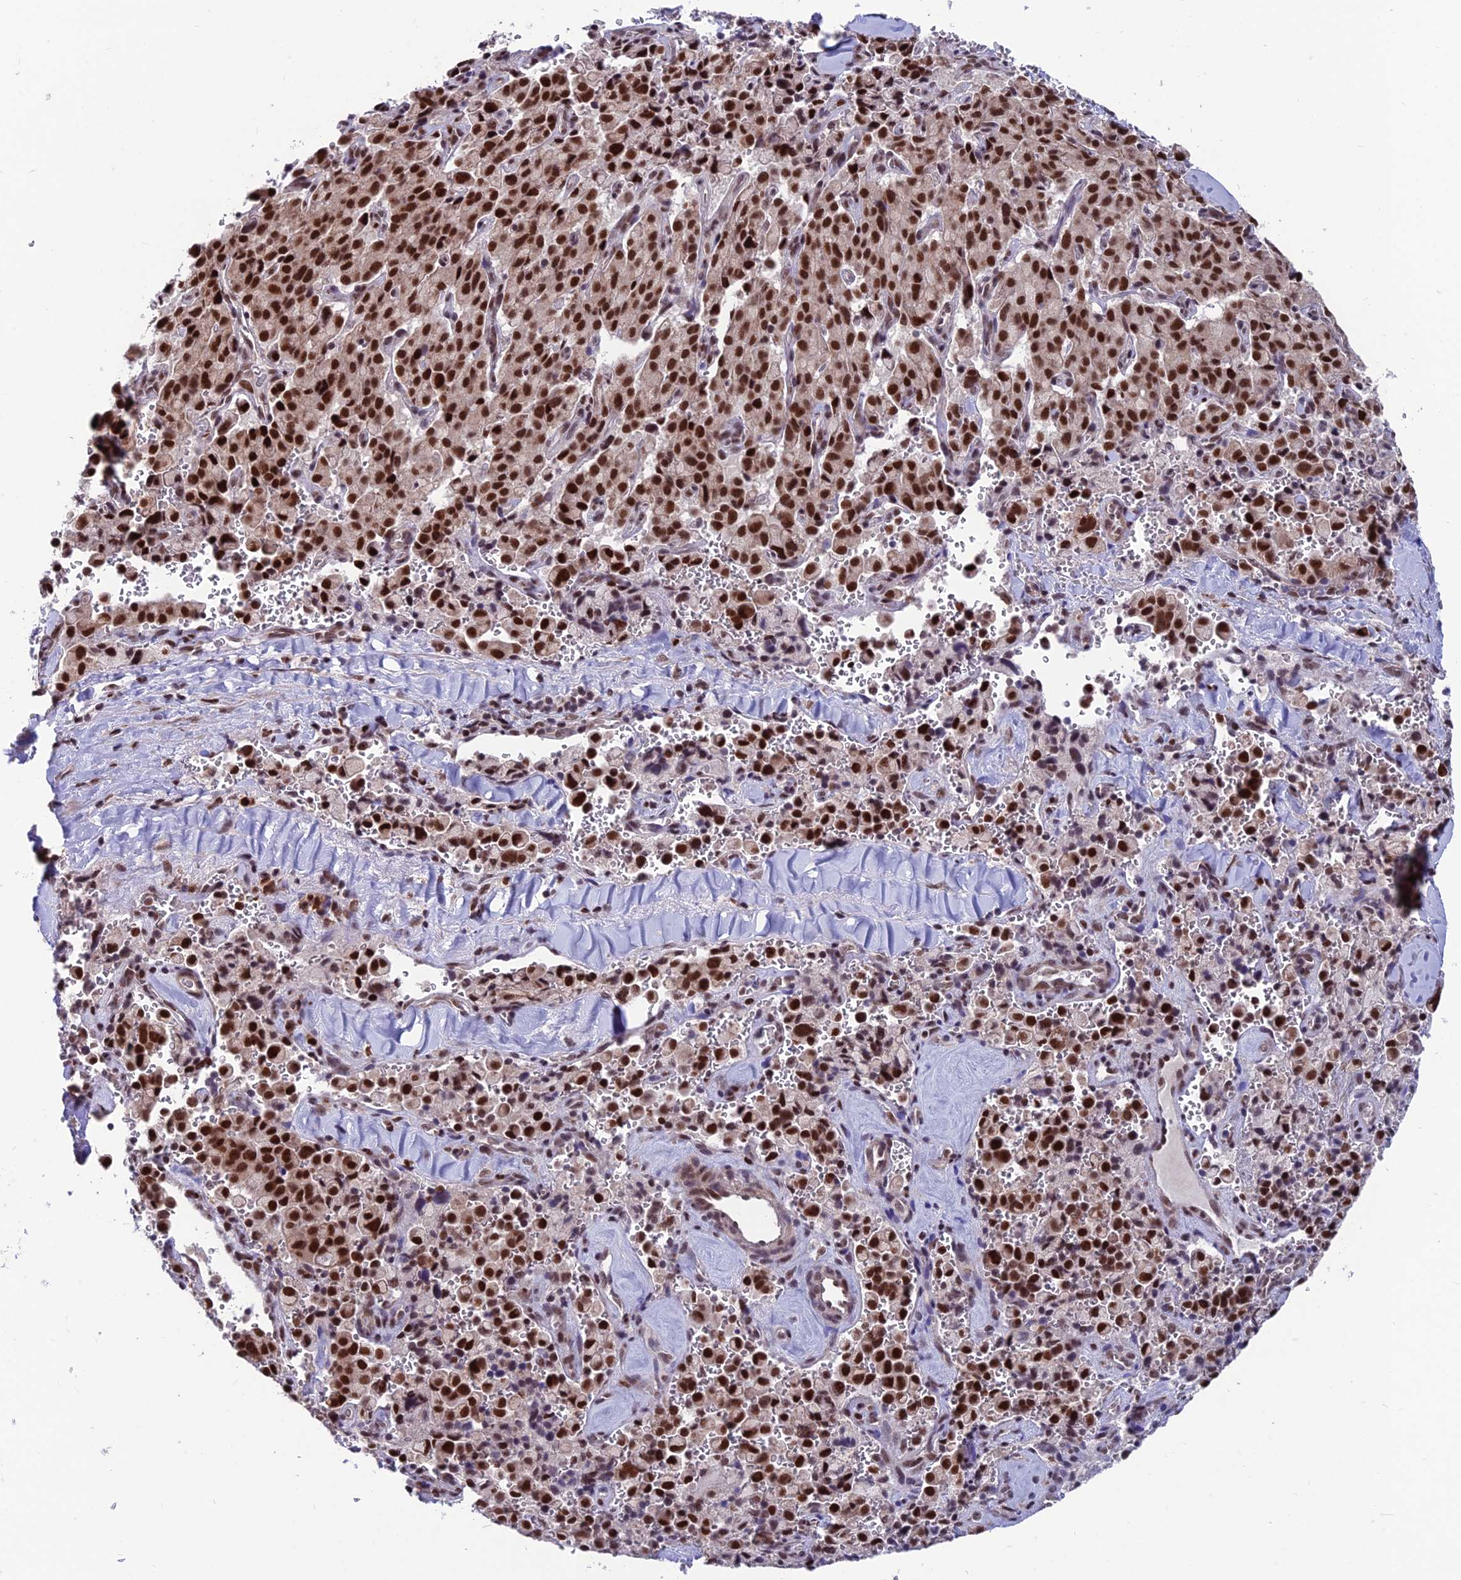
{"staining": {"intensity": "strong", "quantity": ">75%", "location": "nuclear"}, "tissue": "pancreatic cancer", "cell_type": "Tumor cells", "image_type": "cancer", "snomed": [{"axis": "morphology", "description": "Adenocarcinoma, NOS"}, {"axis": "topography", "description": "Pancreas"}], "caption": "DAB (3,3'-diaminobenzidine) immunohistochemical staining of pancreatic cancer (adenocarcinoma) demonstrates strong nuclear protein staining in approximately >75% of tumor cells.", "gene": "KIAA1191", "patient": {"sex": "male", "age": 65}}